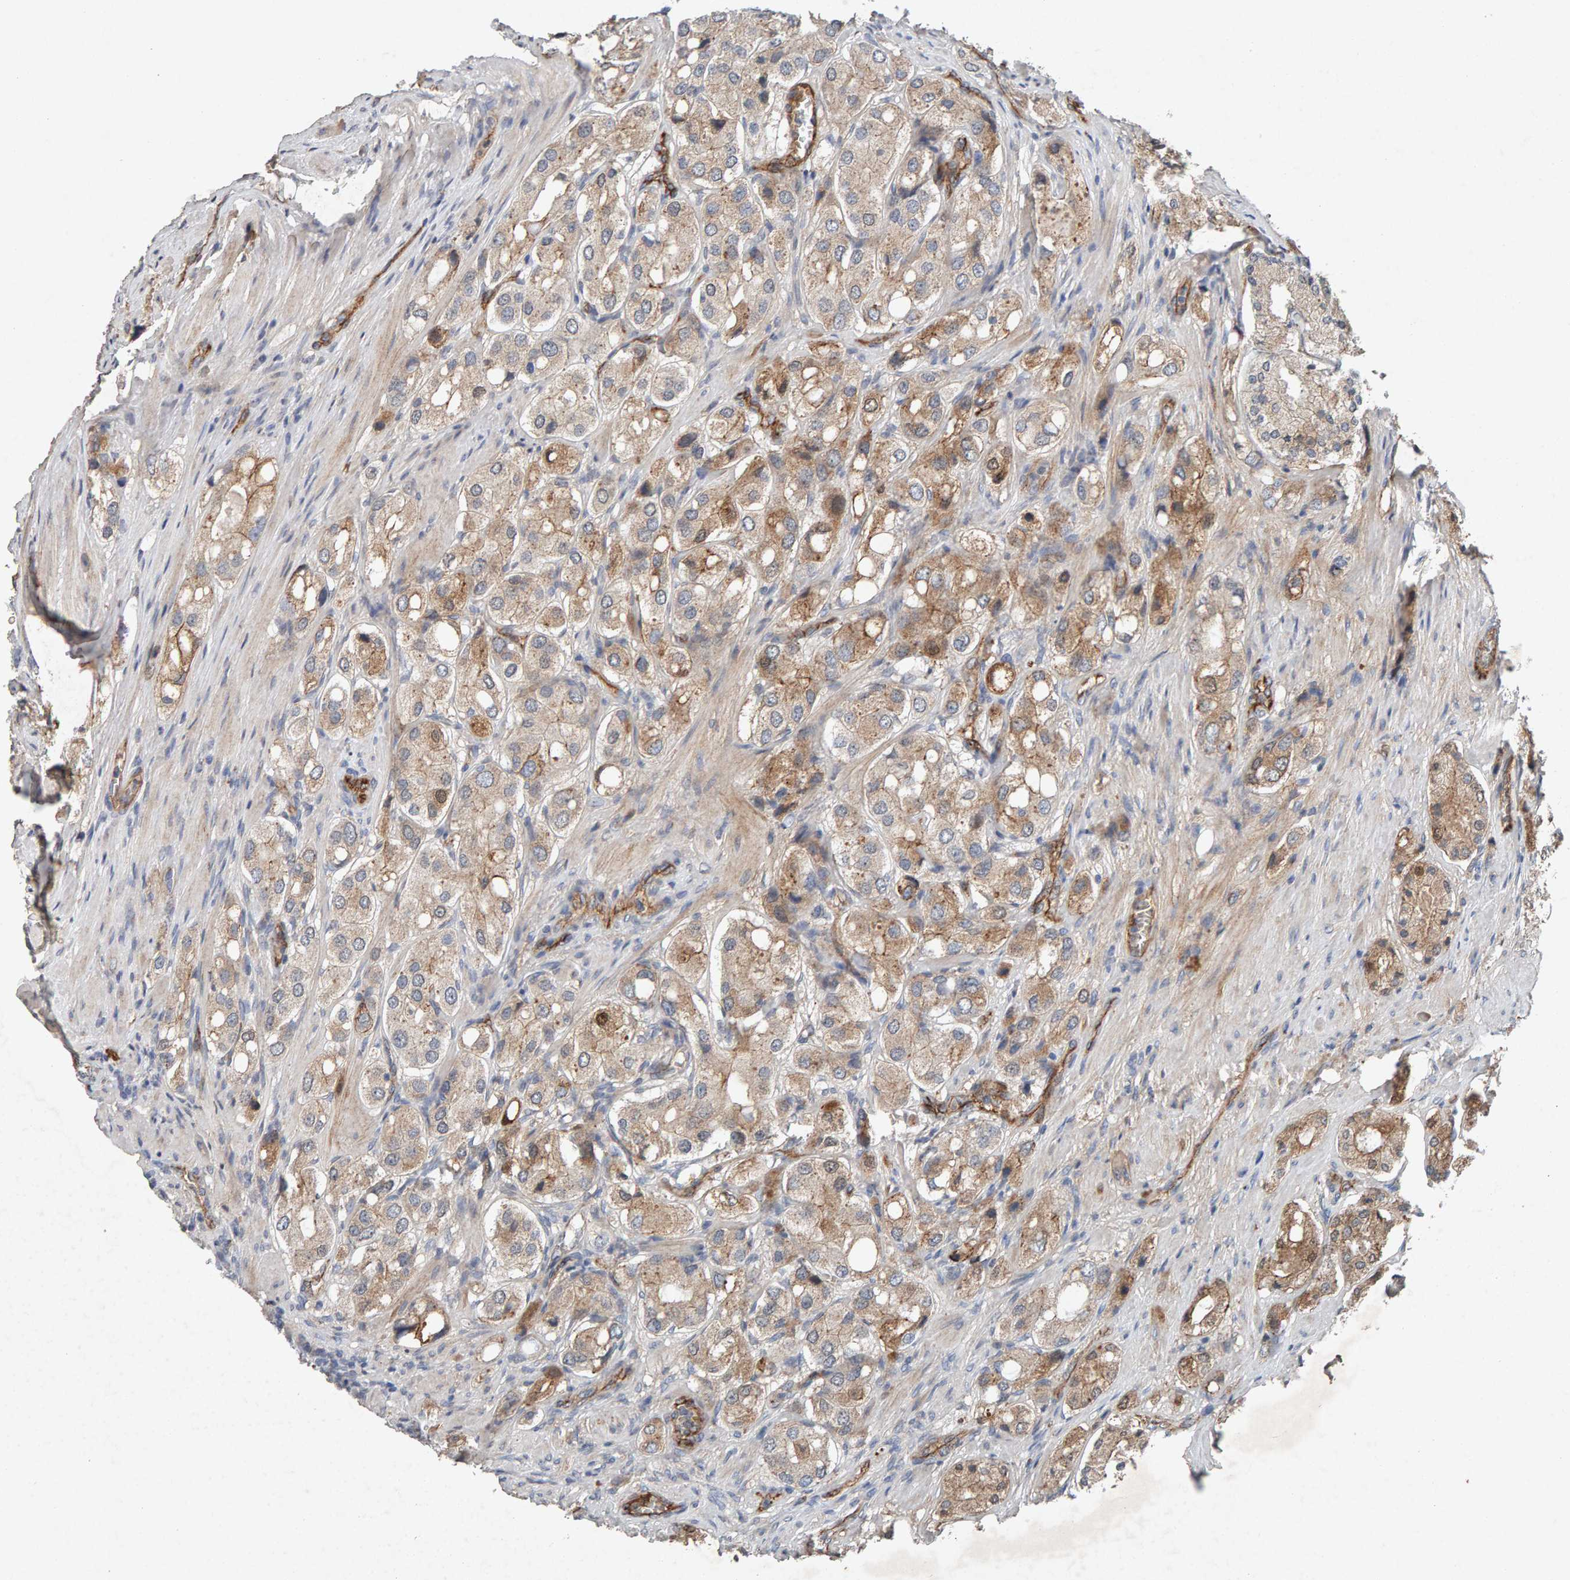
{"staining": {"intensity": "moderate", "quantity": ">75%", "location": "cytoplasmic/membranous"}, "tissue": "prostate cancer", "cell_type": "Tumor cells", "image_type": "cancer", "snomed": [{"axis": "morphology", "description": "Adenocarcinoma, High grade"}, {"axis": "topography", "description": "Prostate"}], "caption": "Tumor cells show moderate cytoplasmic/membranous staining in approximately >75% of cells in prostate cancer.", "gene": "PTPRM", "patient": {"sex": "male", "age": 65}}